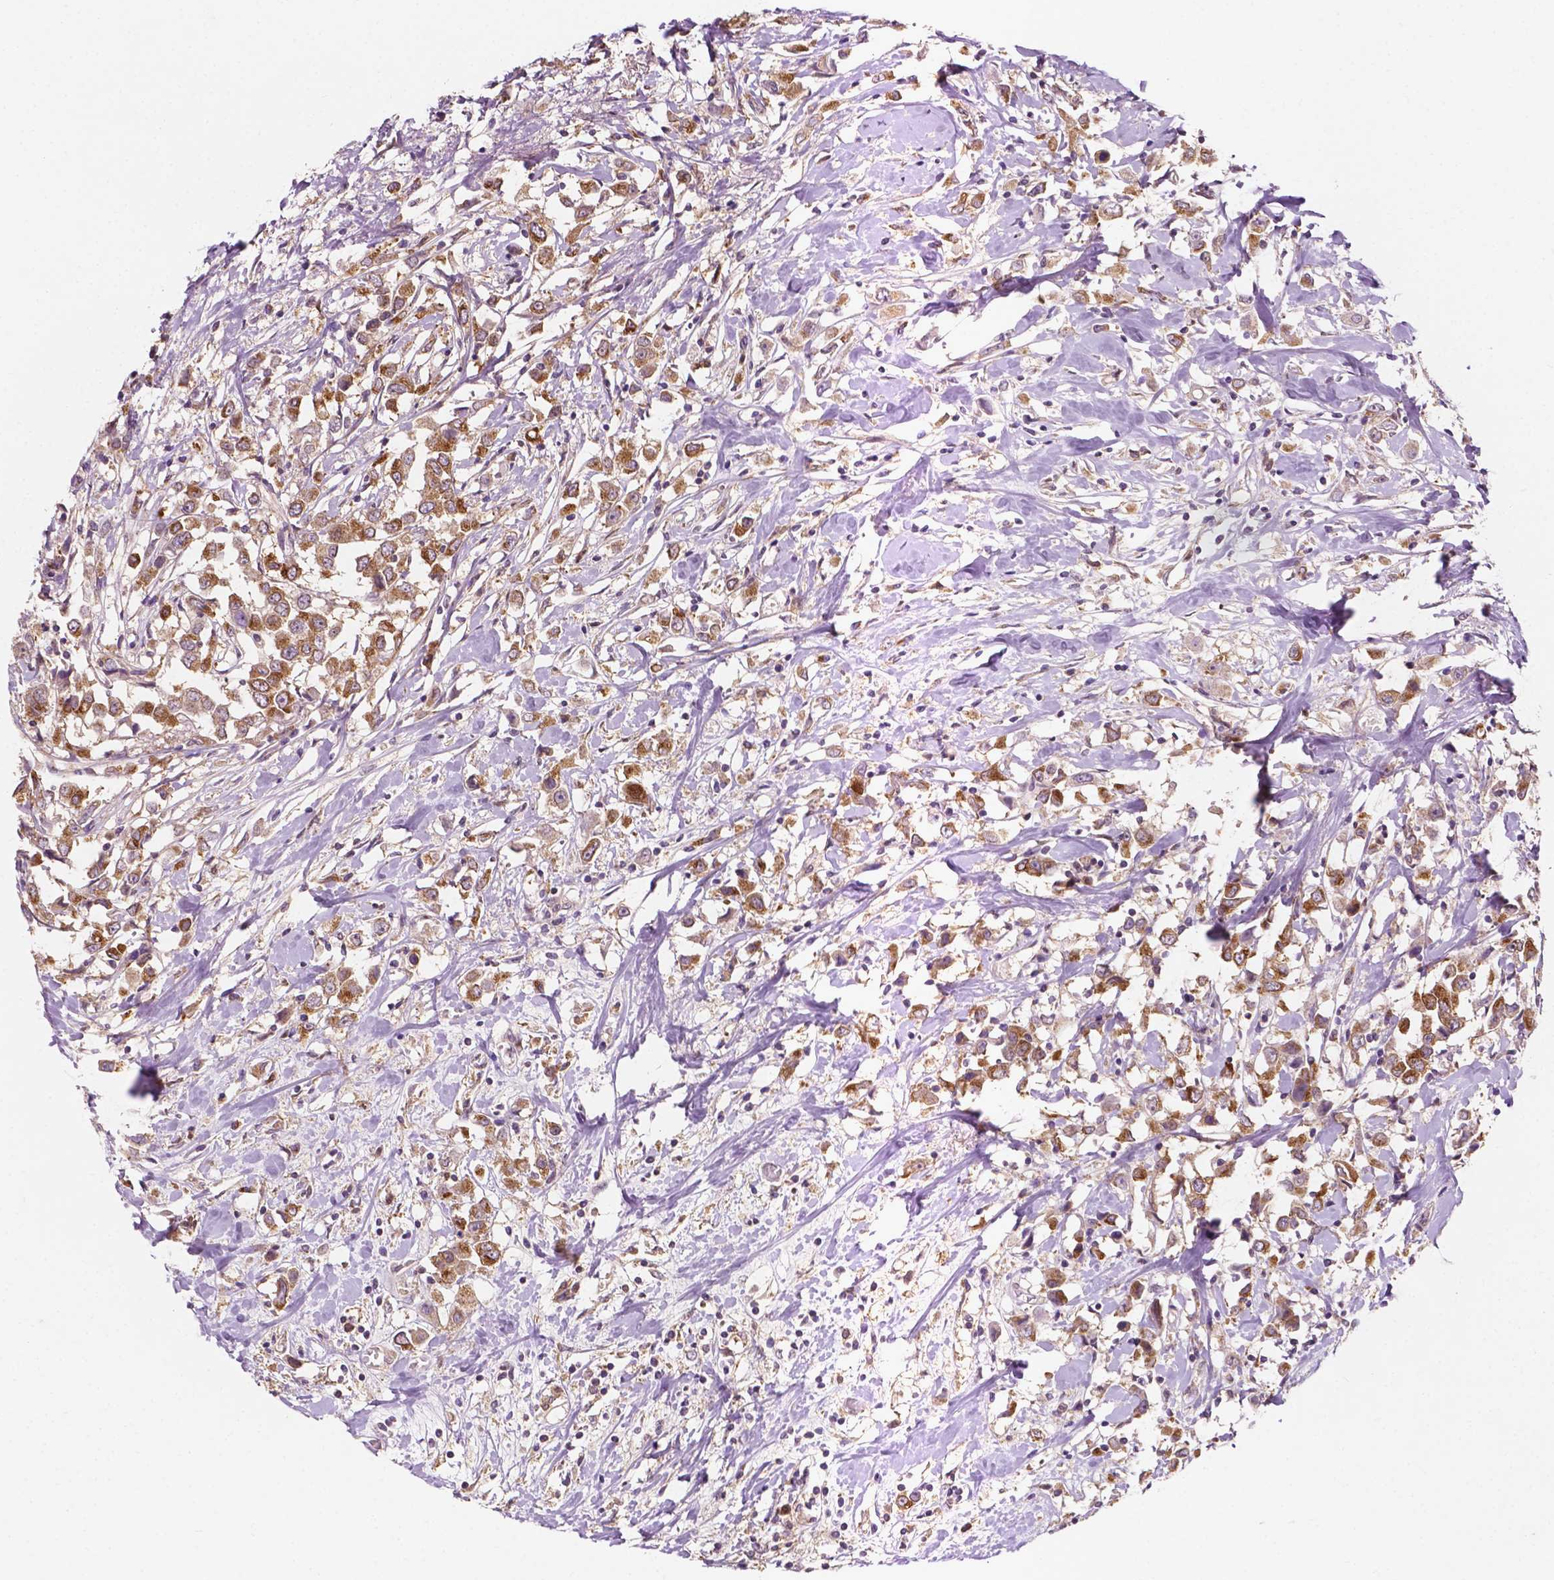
{"staining": {"intensity": "moderate", "quantity": ">75%", "location": "cytoplasmic/membranous"}, "tissue": "breast cancer", "cell_type": "Tumor cells", "image_type": "cancer", "snomed": [{"axis": "morphology", "description": "Duct carcinoma"}, {"axis": "topography", "description": "Breast"}], "caption": "Protein expression analysis of human breast cancer (intraductal carcinoma) reveals moderate cytoplasmic/membranous positivity in approximately >75% of tumor cells. Using DAB (brown) and hematoxylin (blue) stains, captured at high magnification using brightfield microscopy.", "gene": "EBAG9", "patient": {"sex": "female", "age": 61}}